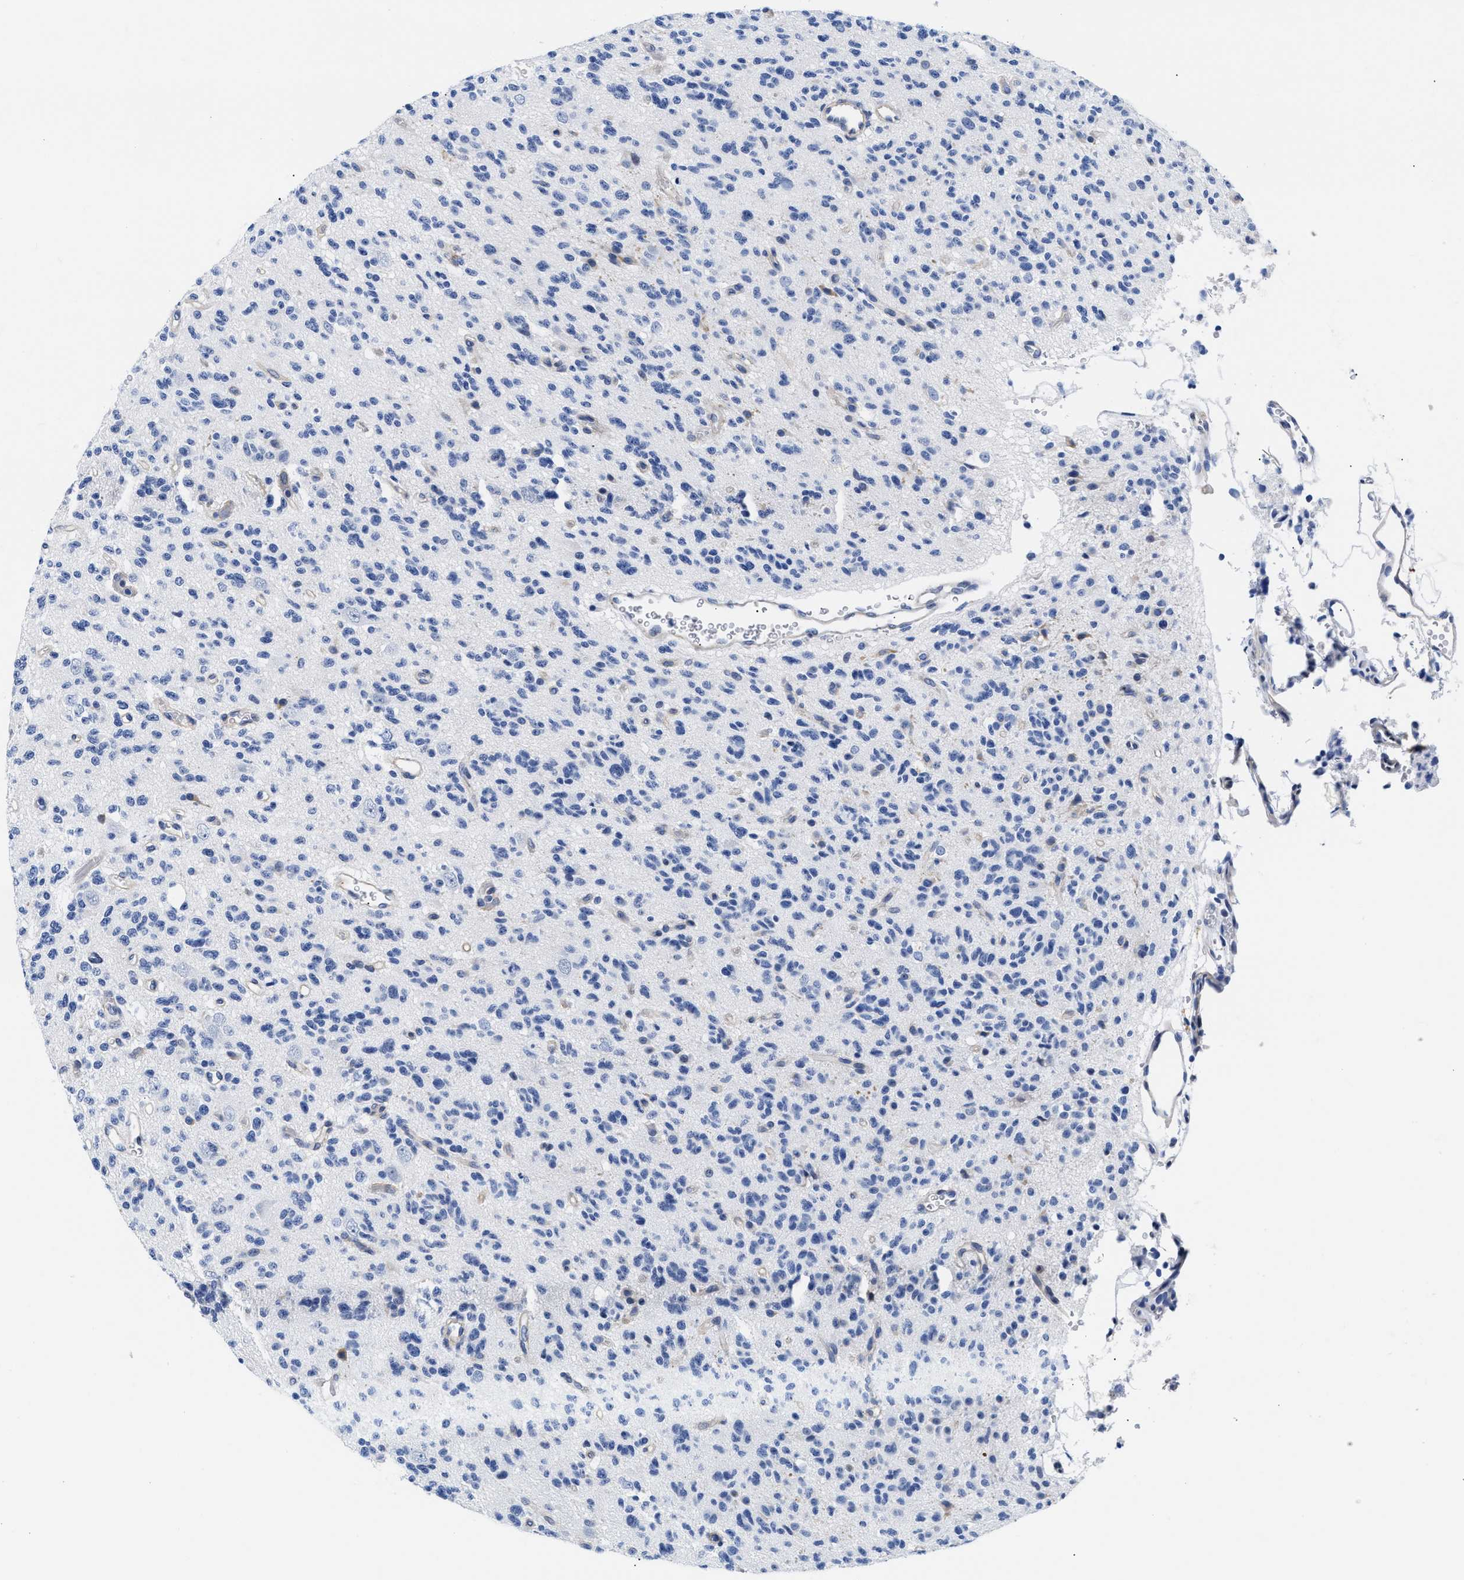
{"staining": {"intensity": "negative", "quantity": "none", "location": "none"}, "tissue": "glioma", "cell_type": "Tumor cells", "image_type": "cancer", "snomed": [{"axis": "morphology", "description": "Glioma, malignant, Low grade"}, {"axis": "topography", "description": "Brain"}], "caption": "Immunohistochemical staining of glioma demonstrates no significant expression in tumor cells.", "gene": "TRIM29", "patient": {"sex": "male", "age": 38}}